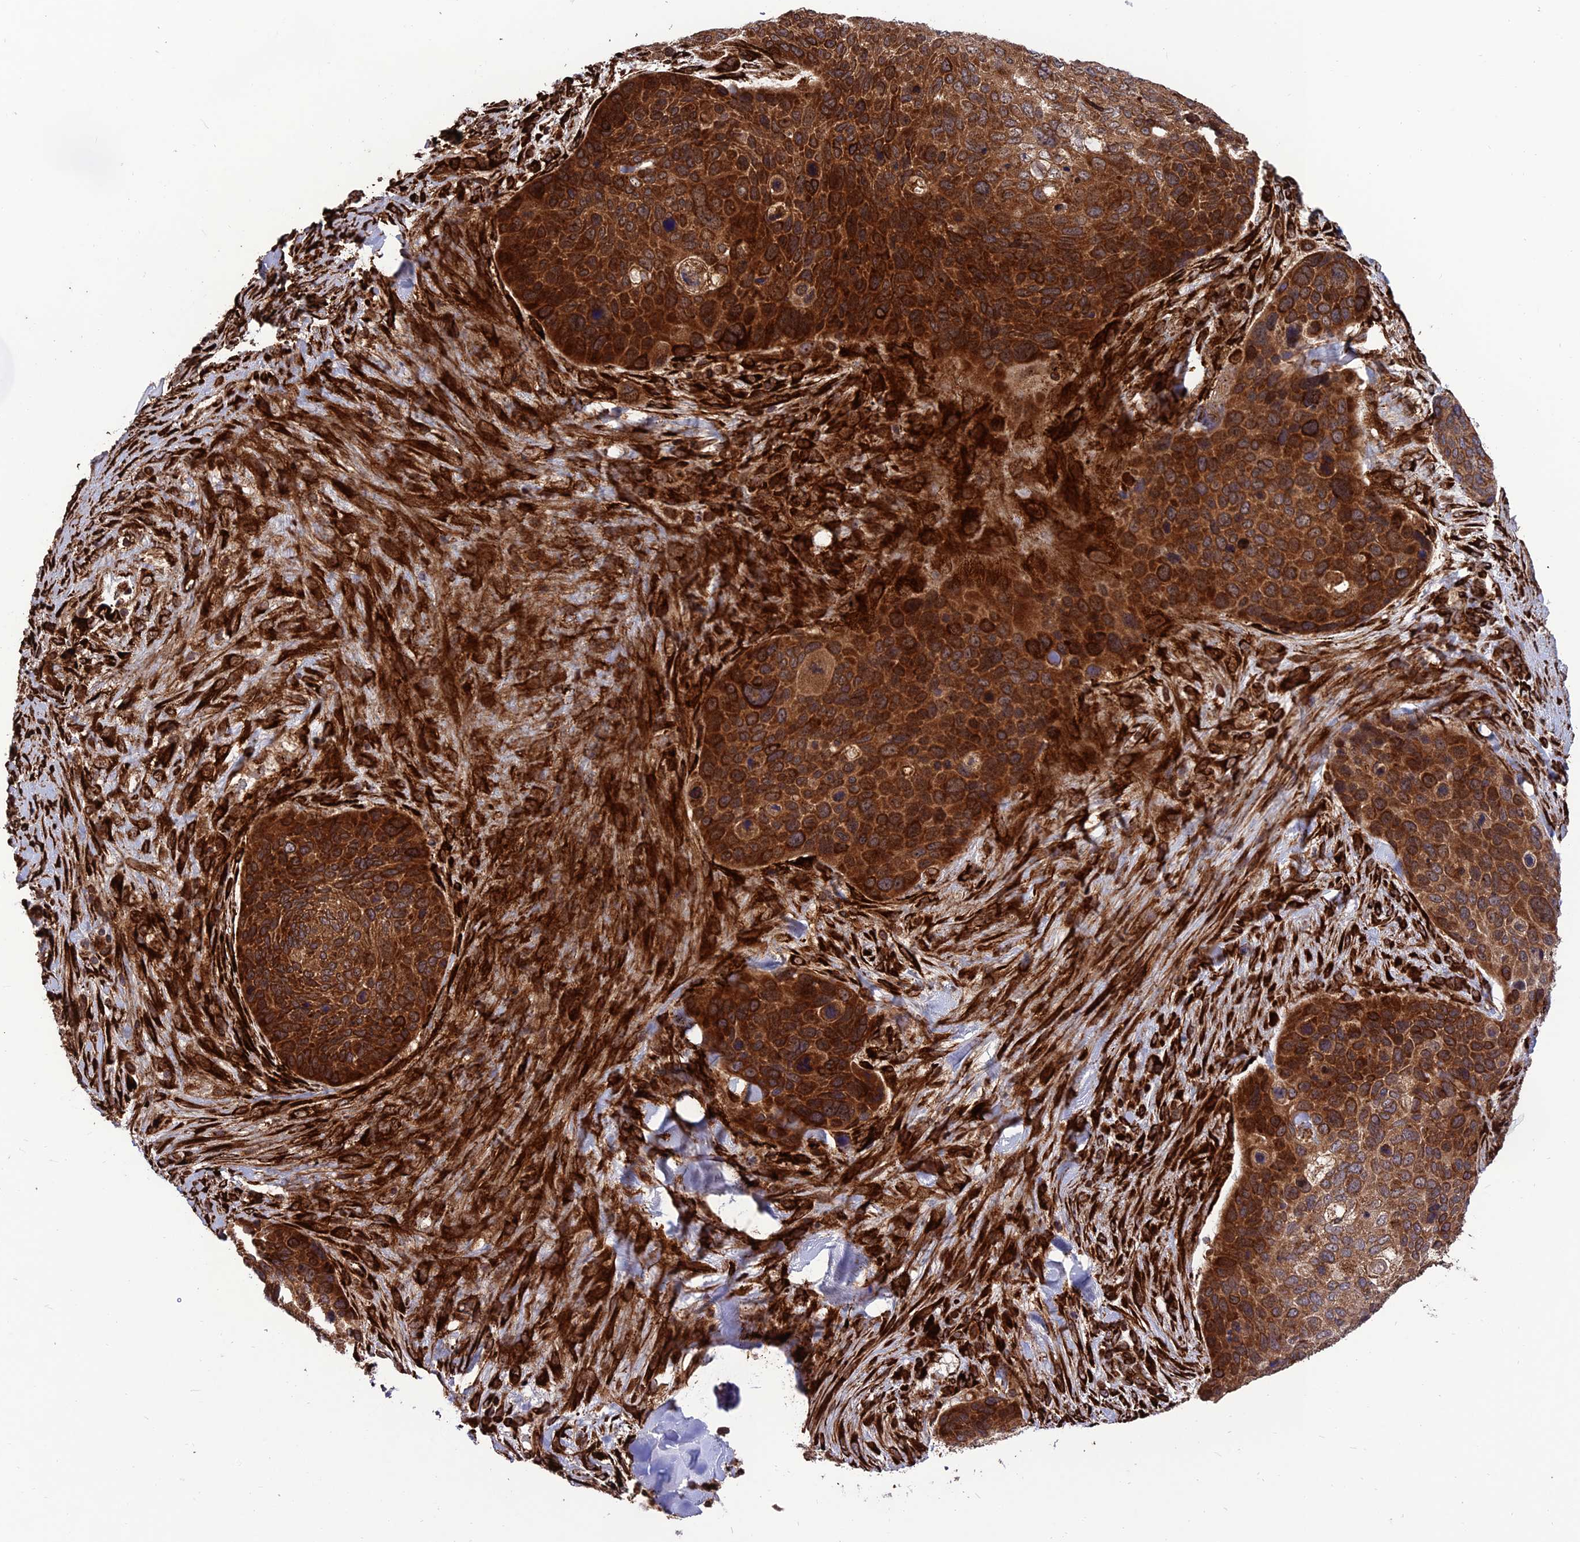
{"staining": {"intensity": "strong", "quantity": ">75%", "location": "cytoplasmic/membranous"}, "tissue": "skin cancer", "cell_type": "Tumor cells", "image_type": "cancer", "snomed": [{"axis": "morphology", "description": "Basal cell carcinoma"}, {"axis": "topography", "description": "Skin"}], "caption": "Protein expression analysis of human skin cancer reveals strong cytoplasmic/membranous expression in about >75% of tumor cells. Nuclei are stained in blue.", "gene": "CRTAP", "patient": {"sex": "female", "age": 74}}